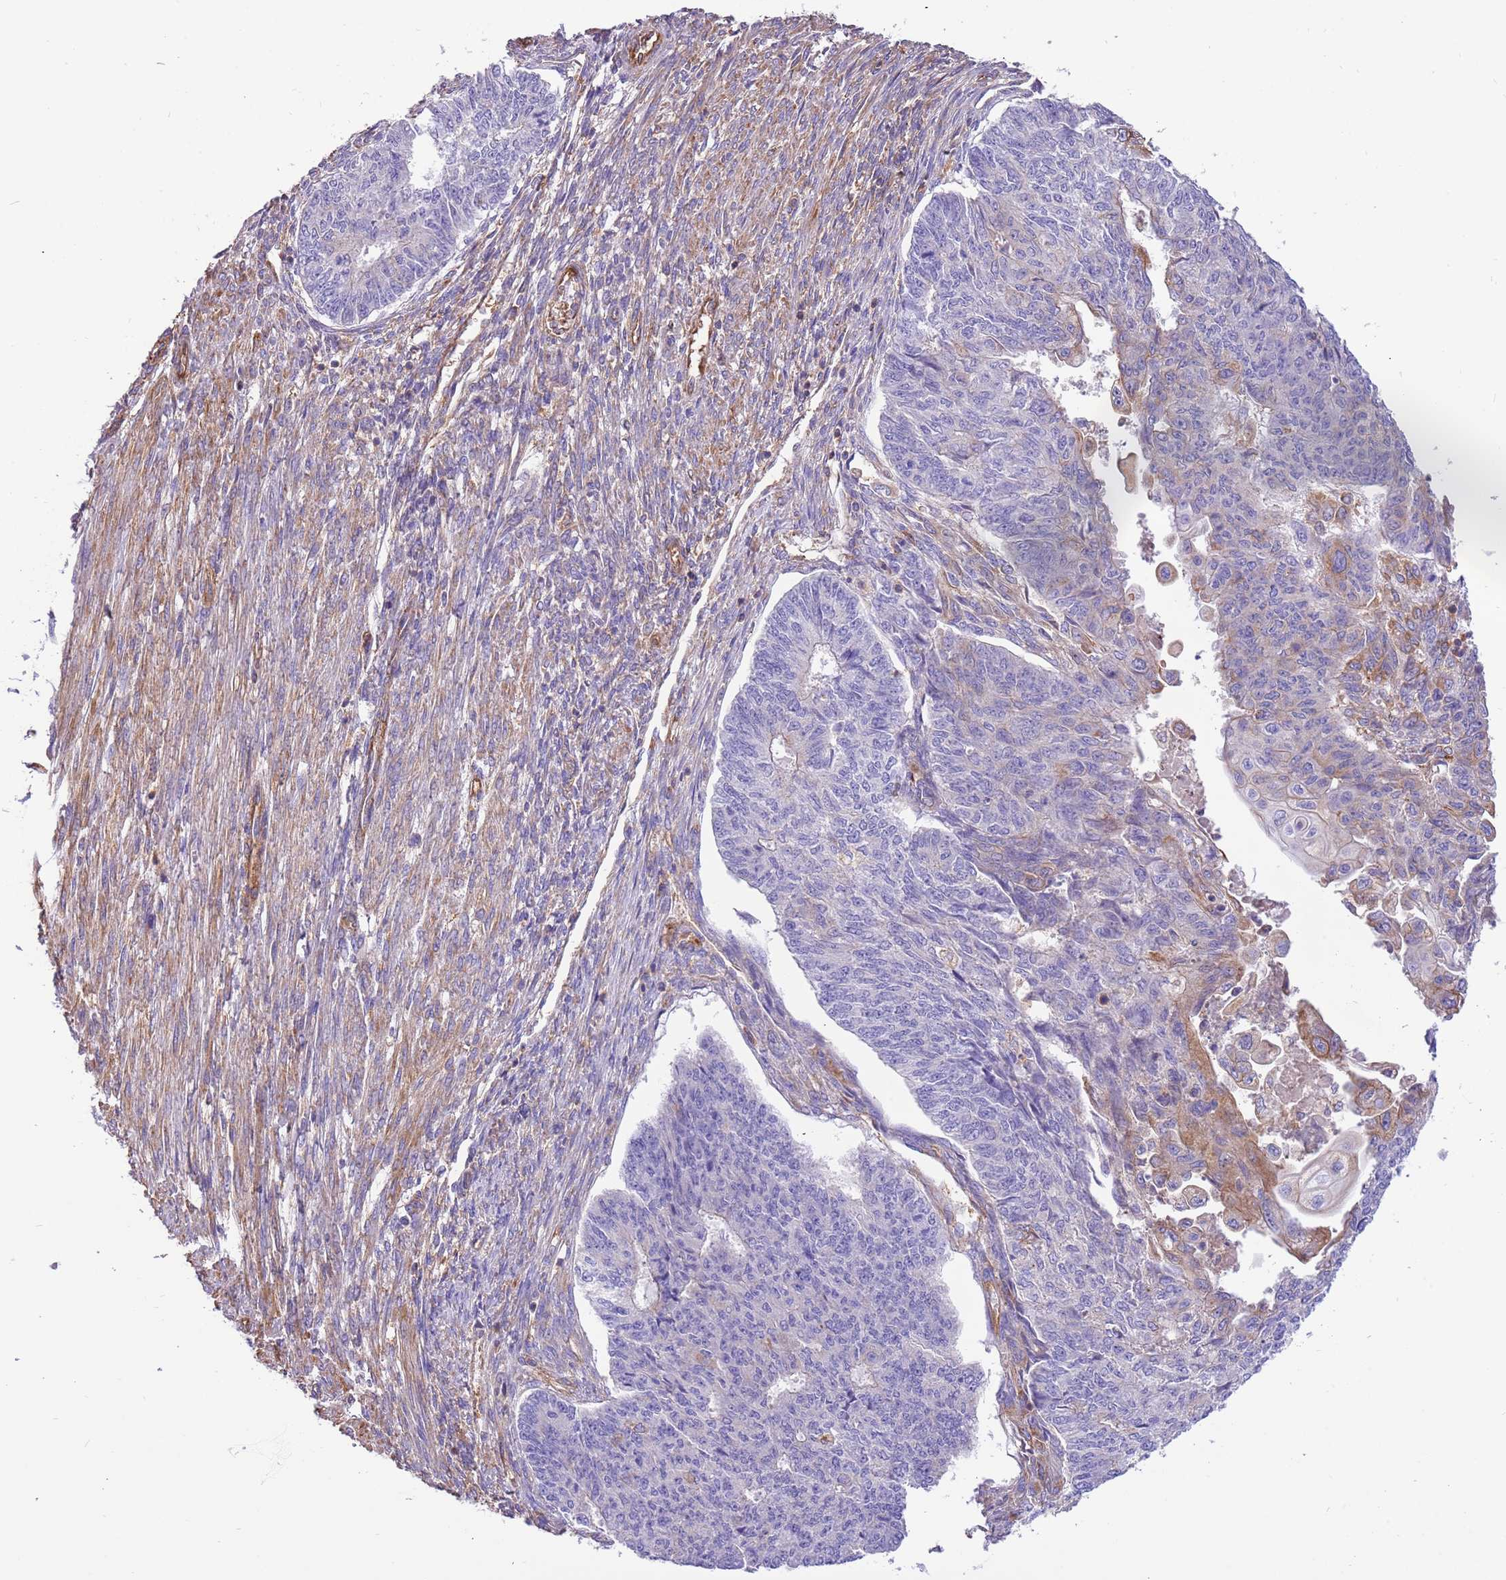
{"staining": {"intensity": "moderate", "quantity": "<25%", "location": "cytoplasmic/membranous"}, "tissue": "endometrial cancer", "cell_type": "Tumor cells", "image_type": "cancer", "snomed": [{"axis": "morphology", "description": "Adenocarcinoma, NOS"}, {"axis": "topography", "description": "Endometrium"}], "caption": "Endometrial cancer tissue shows moderate cytoplasmic/membranous expression in about <25% of tumor cells, visualized by immunohistochemistry. The protein is stained brown, and the nuclei are stained in blue (DAB (3,3'-diaminobenzidine) IHC with brightfield microscopy, high magnification).", "gene": "NAALADL1", "patient": {"sex": "female", "age": 32}}